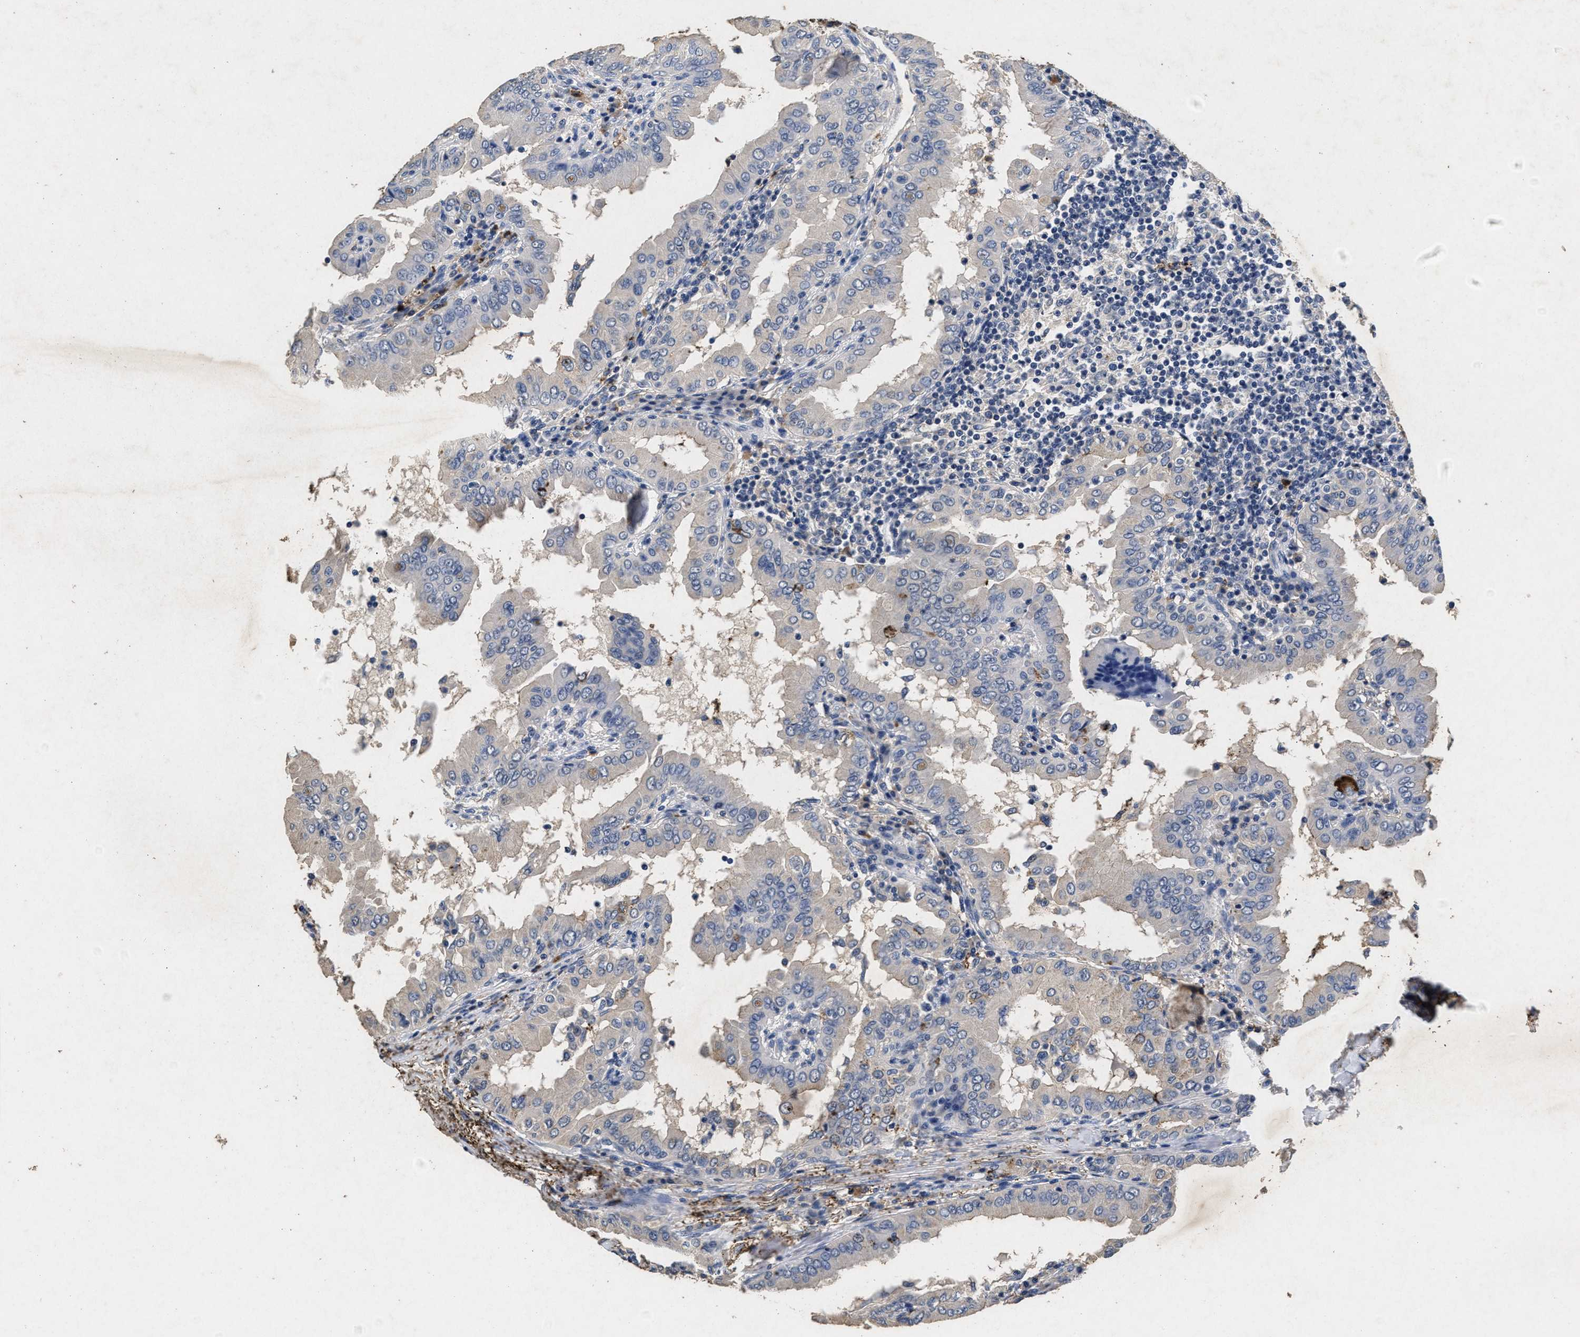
{"staining": {"intensity": "negative", "quantity": "none", "location": "none"}, "tissue": "thyroid cancer", "cell_type": "Tumor cells", "image_type": "cancer", "snomed": [{"axis": "morphology", "description": "Papillary adenocarcinoma, NOS"}, {"axis": "topography", "description": "Thyroid gland"}], "caption": "Tumor cells are negative for brown protein staining in thyroid papillary adenocarcinoma. The staining was performed using DAB (3,3'-diaminobenzidine) to visualize the protein expression in brown, while the nuclei were stained in blue with hematoxylin (Magnification: 20x).", "gene": "LTB4R2", "patient": {"sex": "male", "age": 33}}